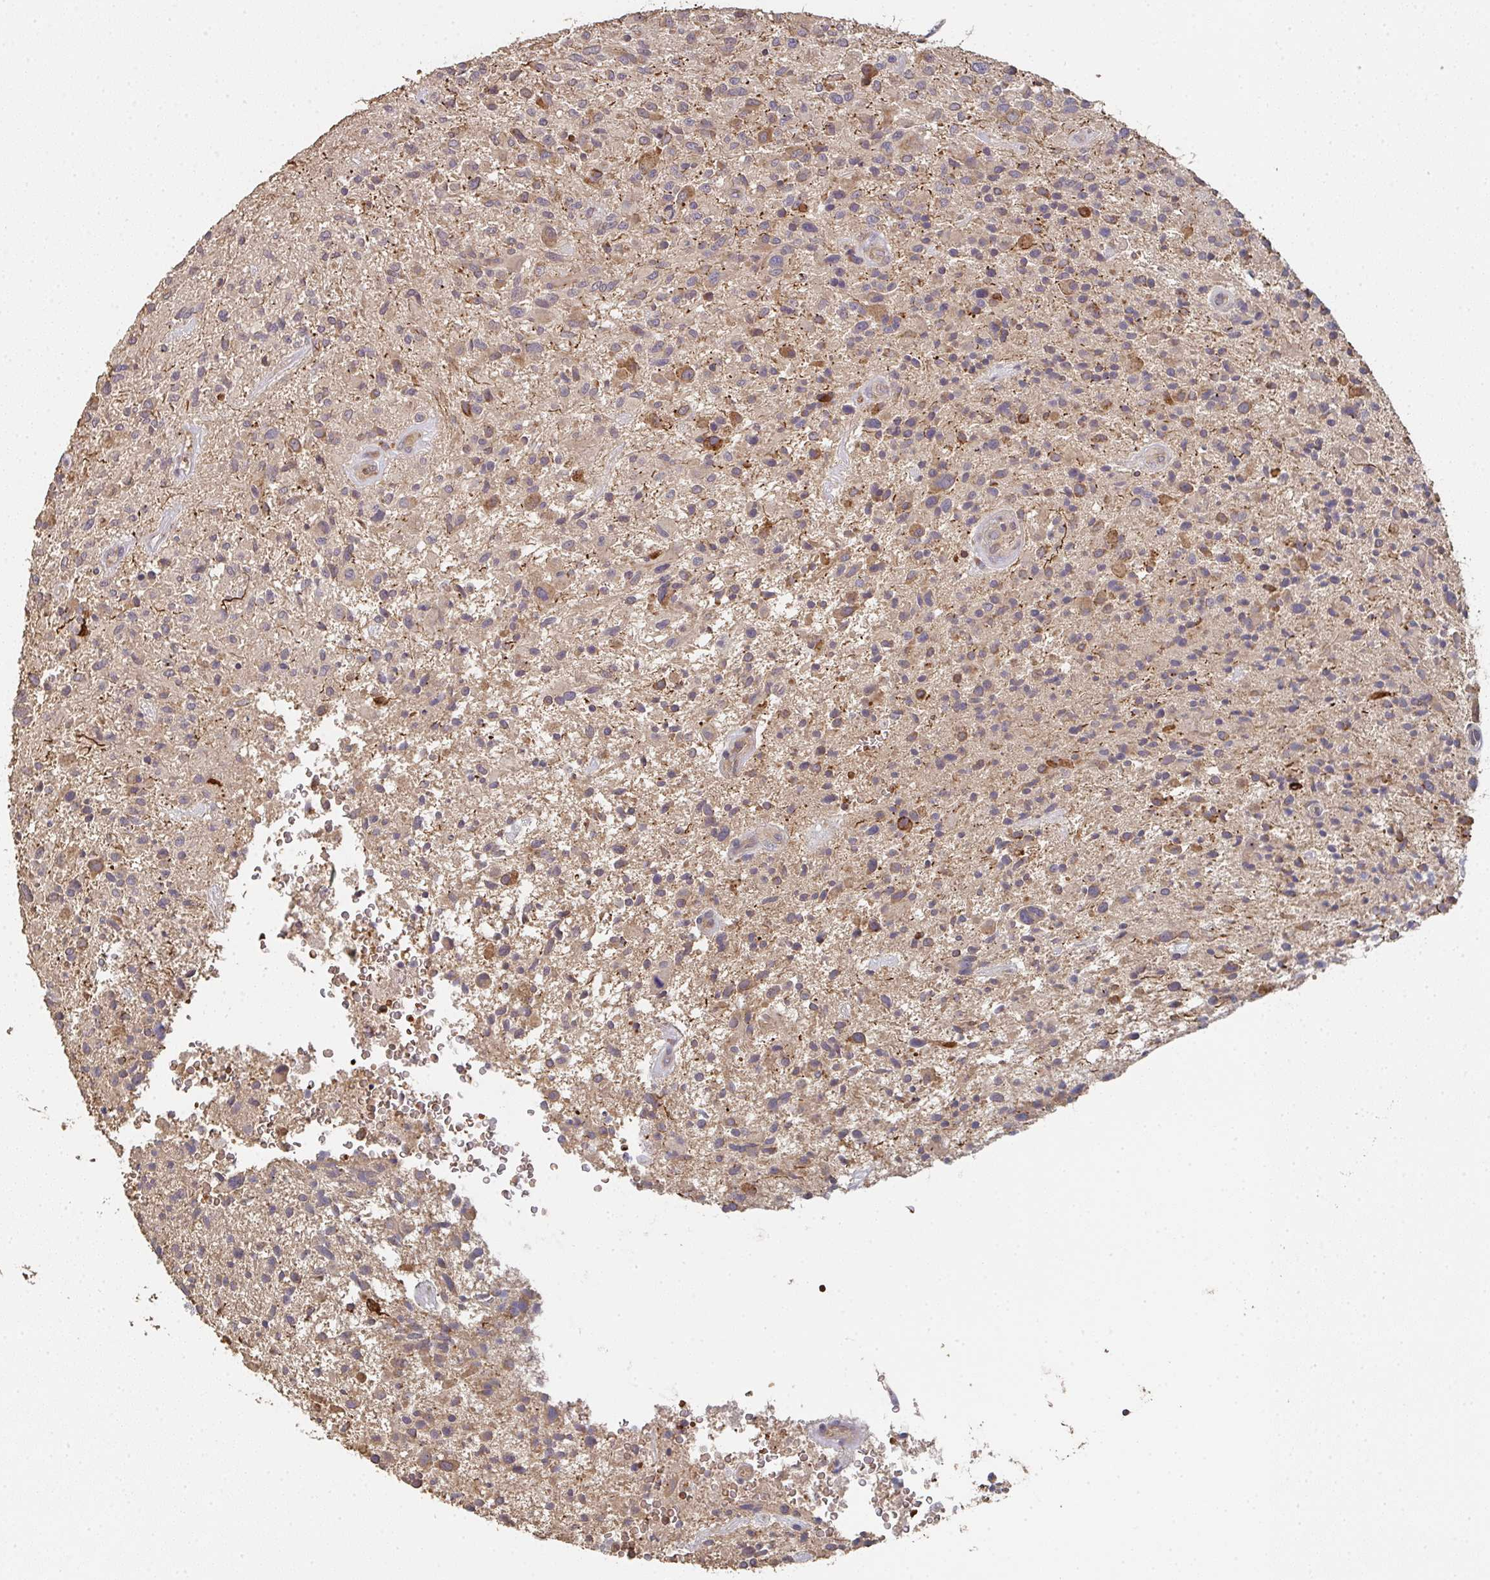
{"staining": {"intensity": "moderate", "quantity": "25%-75%", "location": "cytoplasmic/membranous"}, "tissue": "glioma", "cell_type": "Tumor cells", "image_type": "cancer", "snomed": [{"axis": "morphology", "description": "Glioma, malignant, High grade"}, {"axis": "topography", "description": "Brain"}], "caption": "The photomicrograph reveals a brown stain indicating the presence of a protein in the cytoplasmic/membranous of tumor cells in glioma. The staining is performed using DAB (3,3'-diaminobenzidine) brown chromogen to label protein expression. The nuclei are counter-stained blue using hematoxylin.", "gene": "POLG", "patient": {"sex": "male", "age": 47}}